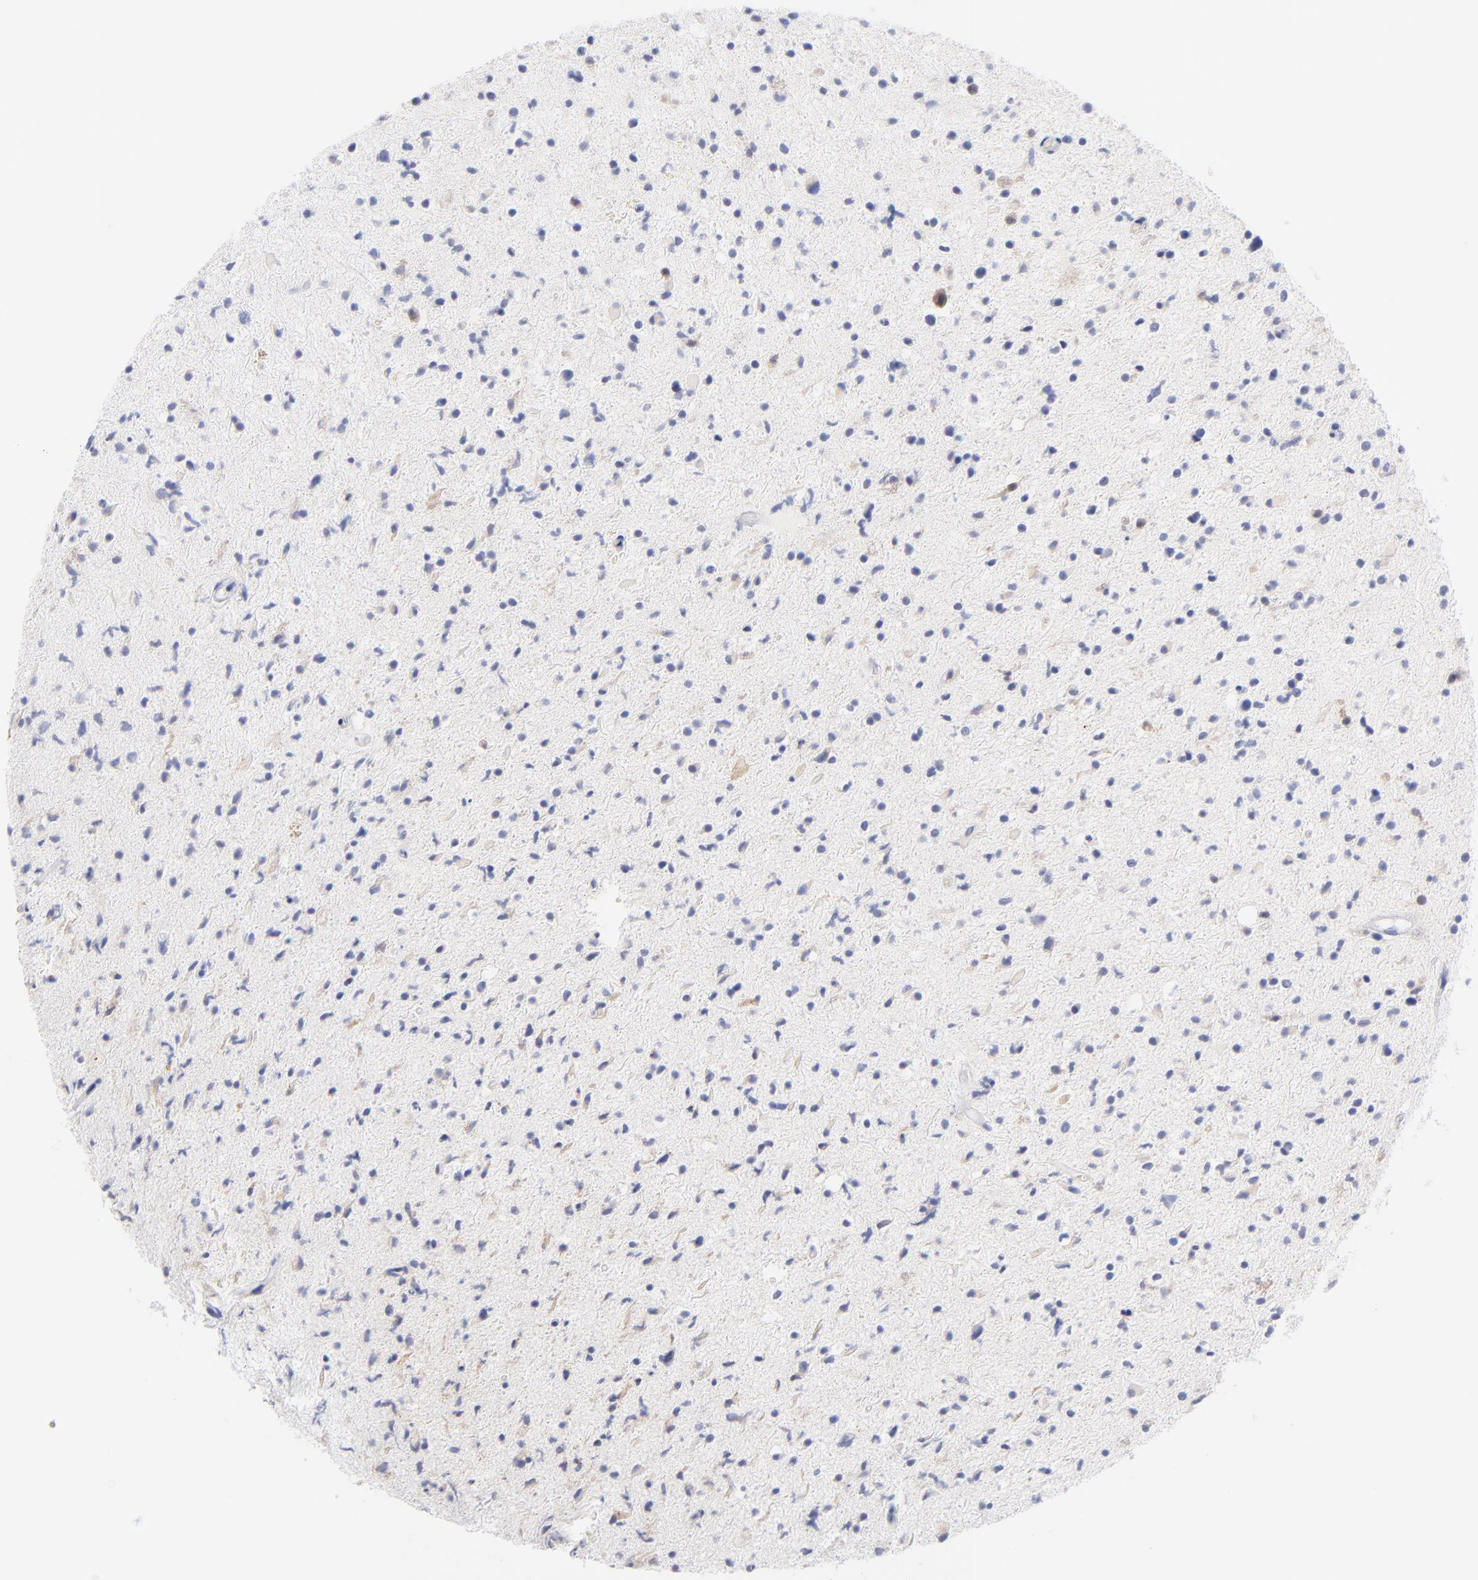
{"staining": {"intensity": "weak", "quantity": "<25%", "location": "cytoplasmic/membranous"}, "tissue": "glioma", "cell_type": "Tumor cells", "image_type": "cancer", "snomed": [{"axis": "morphology", "description": "Glioma, malignant, High grade"}, {"axis": "topography", "description": "Brain"}], "caption": "DAB (3,3'-diaminobenzidine) immunohistochemical staining of human malignant glioma (high-grade) reveals no significant expression in tumor cells. Brightfield microscopy of IHC stained with DAB (3,3'-diaminobenzidine) (brown) and hematoxylin (blue), captured at high magnification.", "gene": "BID", "patient": {"sex": "male", "age": 33}}